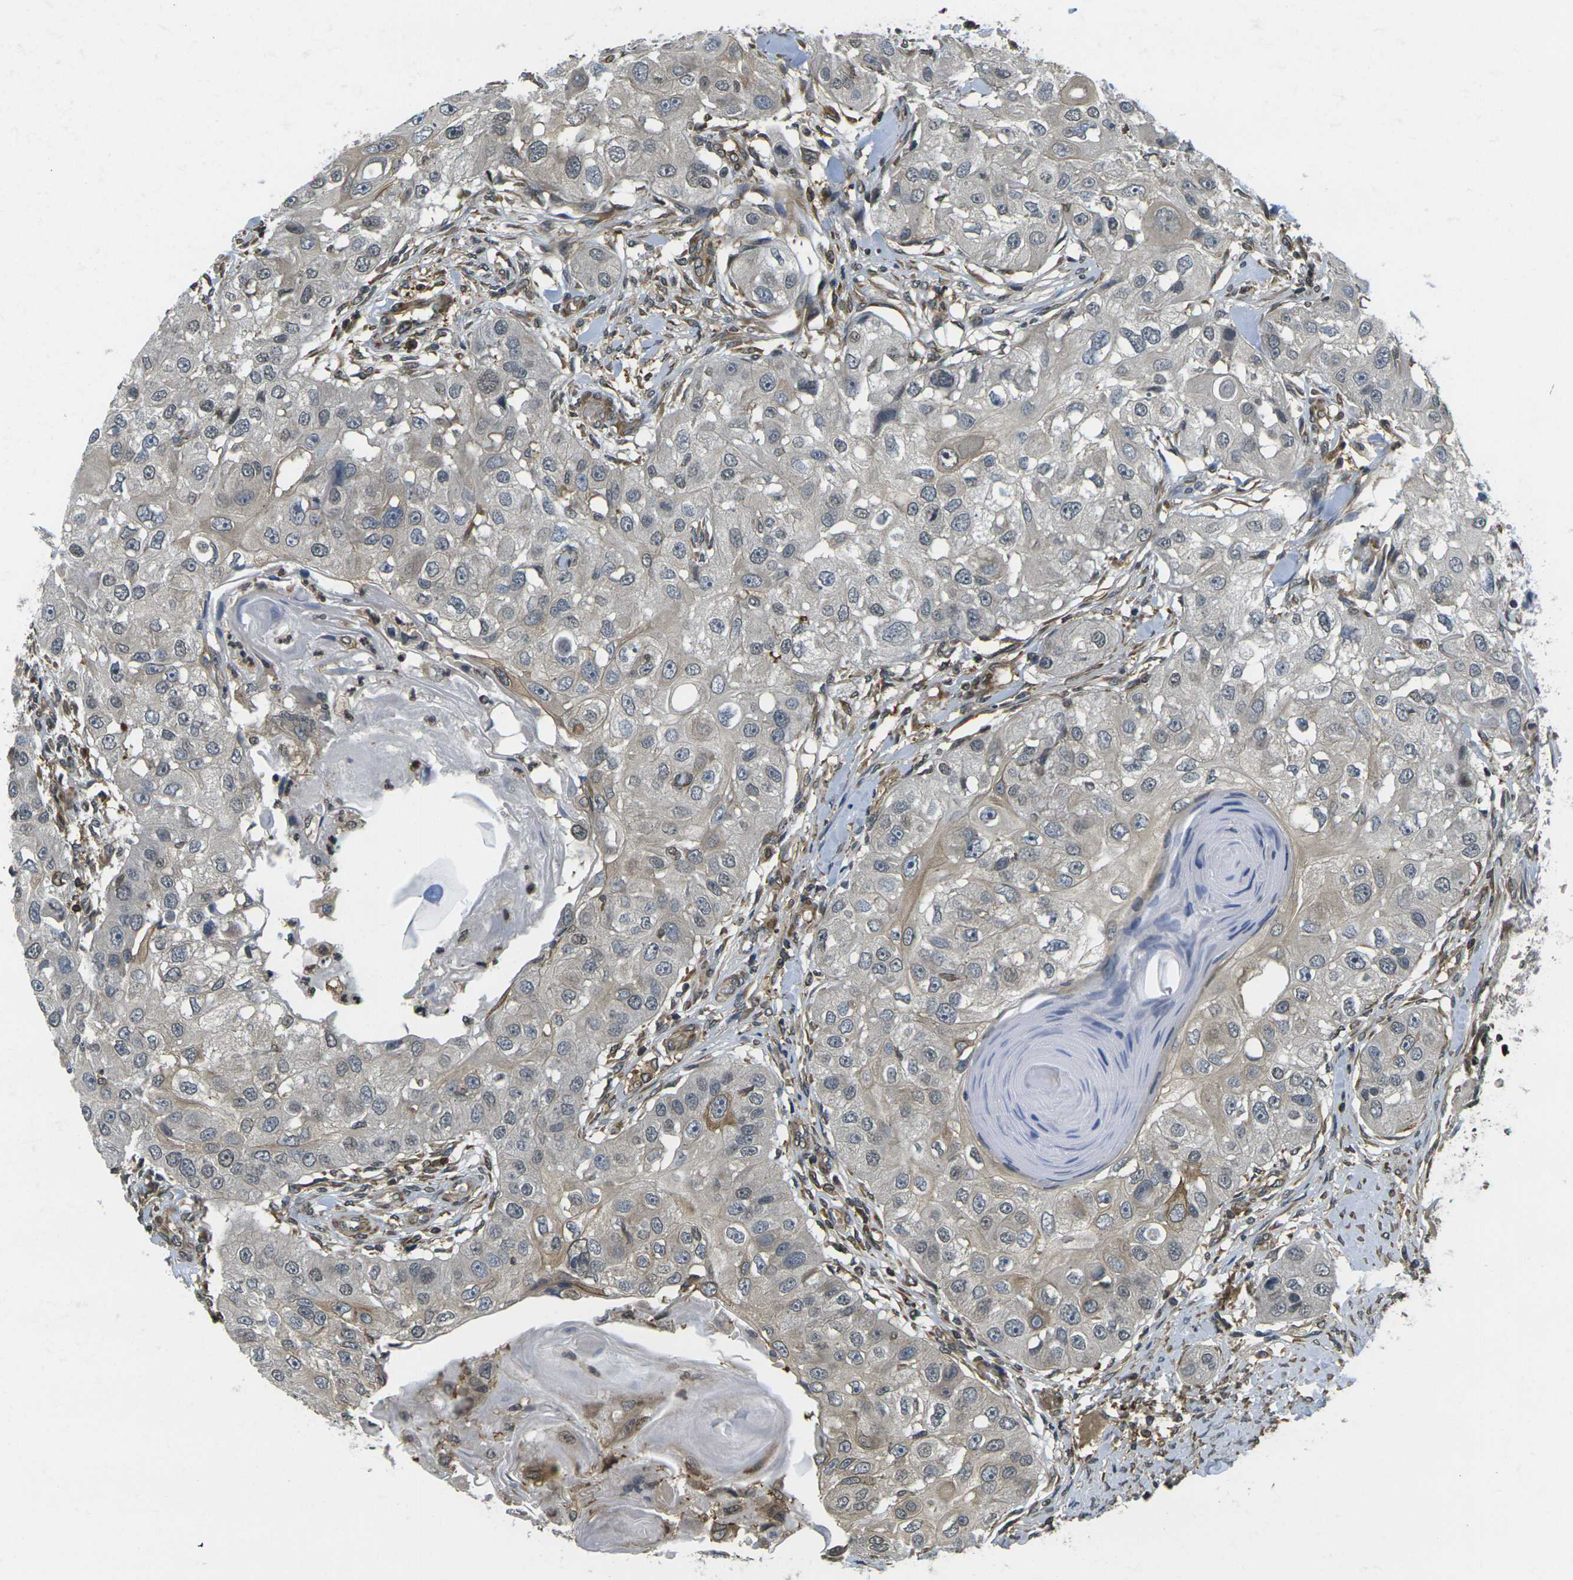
{"staining": {"intensity": "moderate", "quantity": "<25%", "location": "cytoplasmic/membranous"}, "tissue": "head and neck cancer", "cell_type": "Tumor cells", "image_type": "cancer", "snomed": [{"axis": "morphology", "description": "Normal tissue, NOS"}, {"axis": "morphology", "description": "Squamous cell carcinoma, NOS"}, {"axis": "topography", "description": "Skeletal muscle"}, {"axis": "topography", "description": "Head-Neck"}], "caption": "IHC (DAB (3,3'-diaminobenzidine)) staining of human head and neck cancer (squamous cell carcinoma) shows moderate cytoplasmic/membranous protein expression in approximately <25% of tumor cells.", "gene": "CAST", "patient": {"sex": "male", "age": 51}}